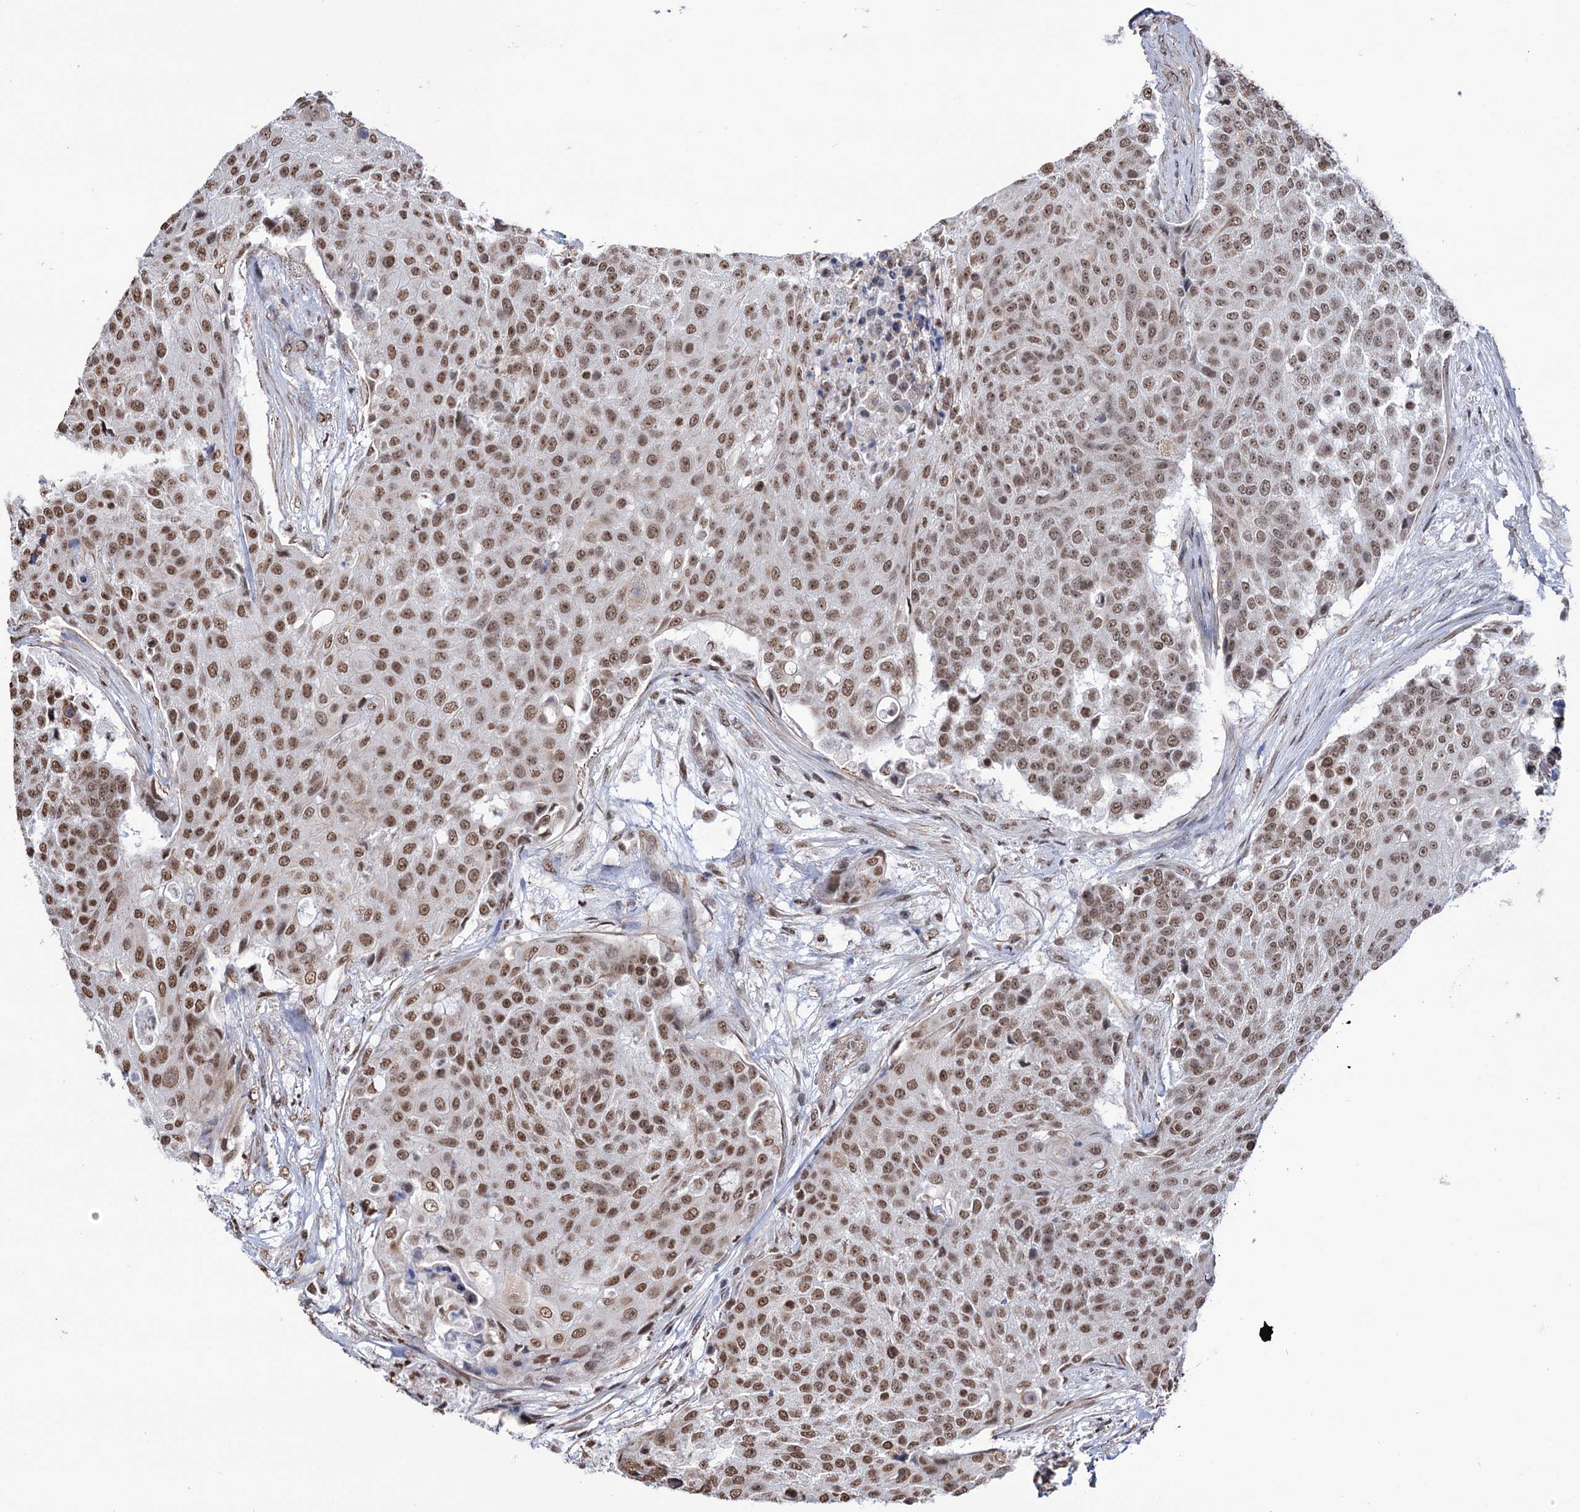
{"staining": {"intensity": "moderate", "quantity": ">75%", "location": "nuclear"}, "tissue": "urothelial cancer", "cell_type": "Tumor cells", "image_type": "cancer", "snomed": [{"axis": "morphology", "description": "Urothelial carcinoma, High grade"}, {"axis": "topography", "description": "Urinary bladder"}], "caption": "This is an image of immunohistochemistry staining of urothelial cancer, which shows moderate staining in the nuclear of tumor cells.", "gene": "ABHD10", "patient": {"sex": "female", "age": 63}}